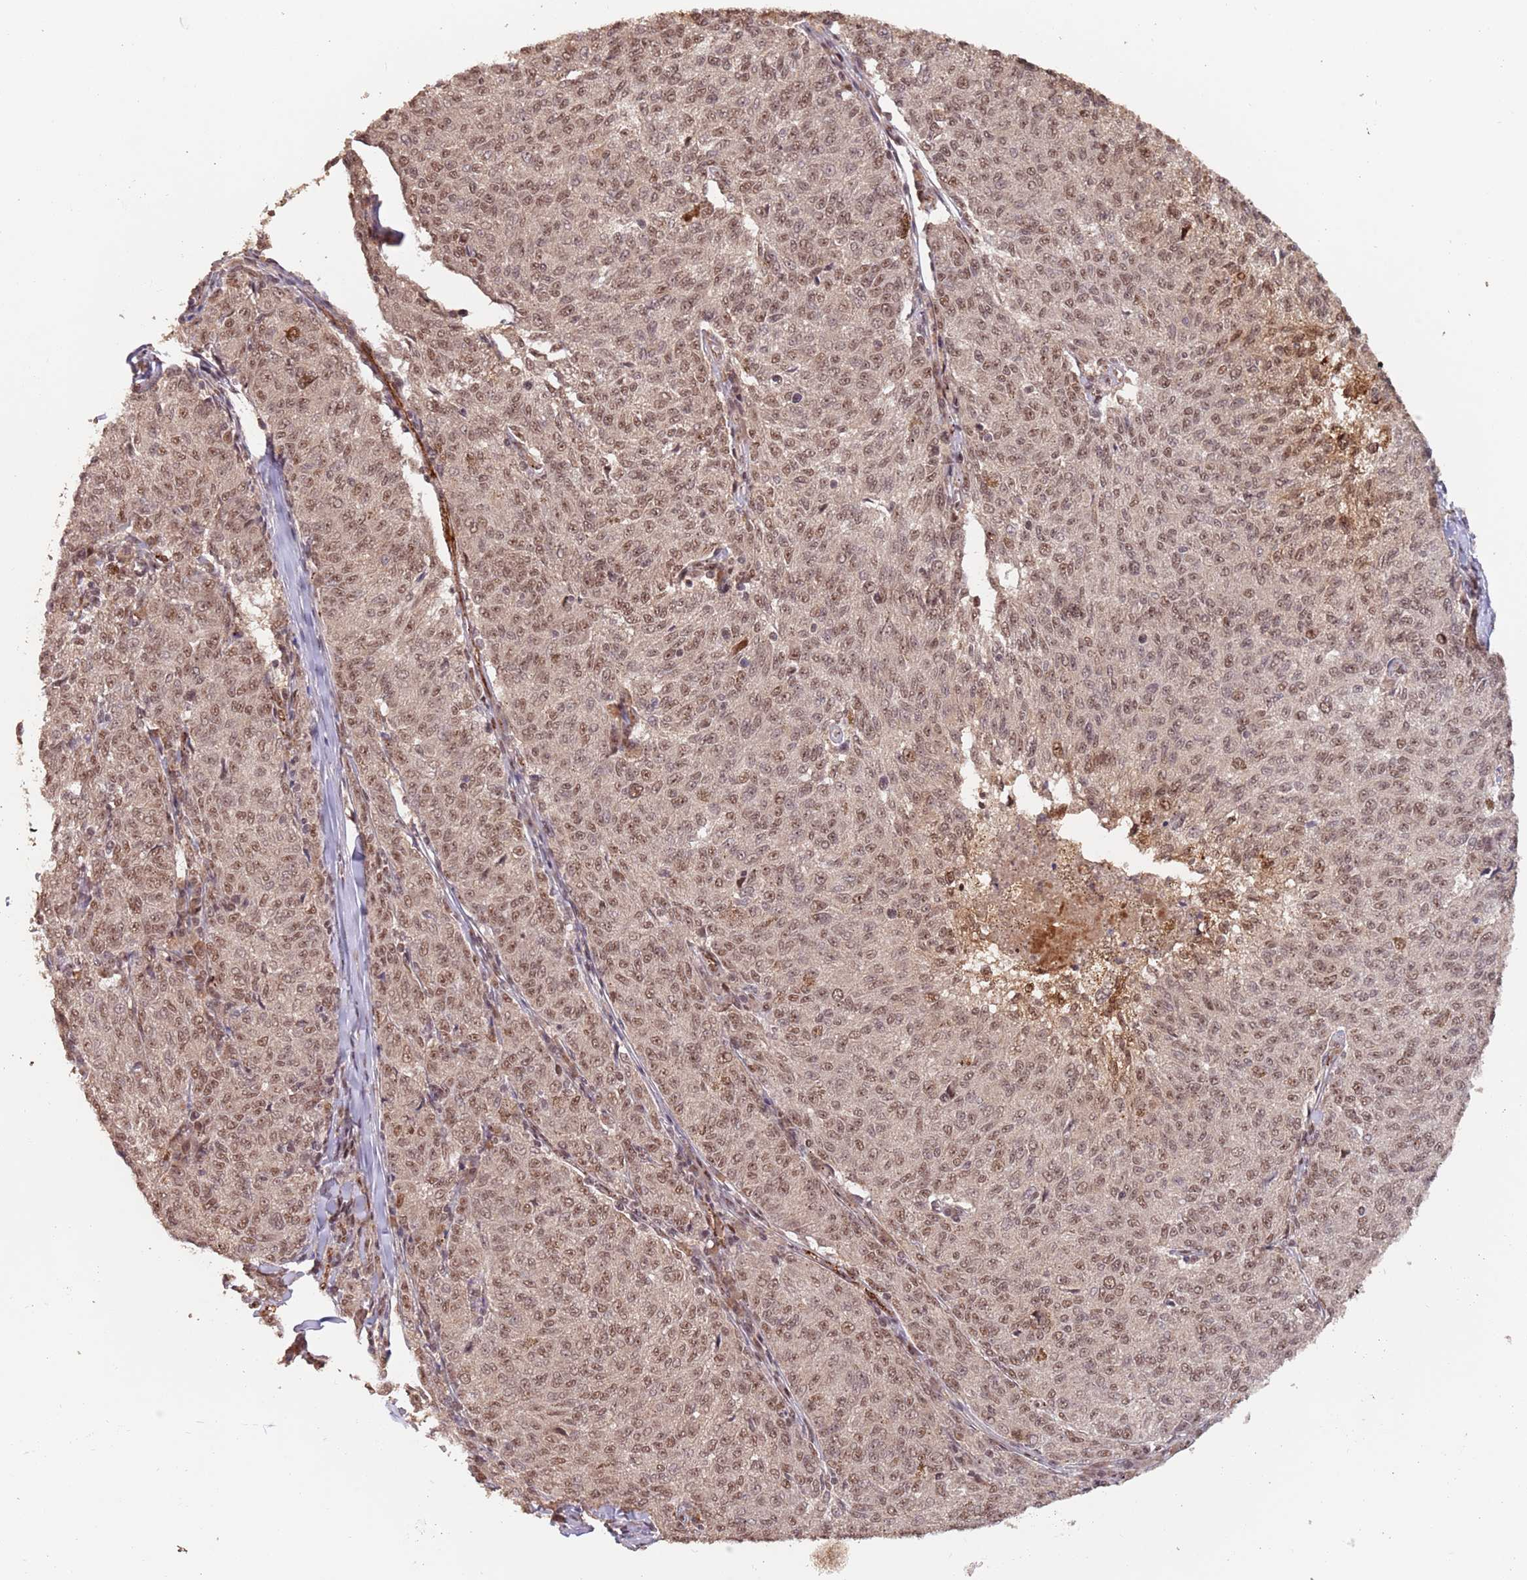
{"staining": {"intensity": "moderate", "quantity": ">75%", "location": "nuclear"}, "tissue": "melanoma", "cell_type": "Tumor cells", "image_type": "cancer", "snomed": [{"axis": "morphology", "description": "Malignant melanoma, NOS"}, {"axis": "topography", "description": "Skin"}], "caption": "Immunohistochemical staining of melanoma demonstrates medium levels of moderate nuclear protein expression in approximately >75% of tumor cells. The protein of interest is shown in brown color, while the nuclei are stained blue.", "gene": "RFXANK", "patient": {"sex": "female", "age": 72}}